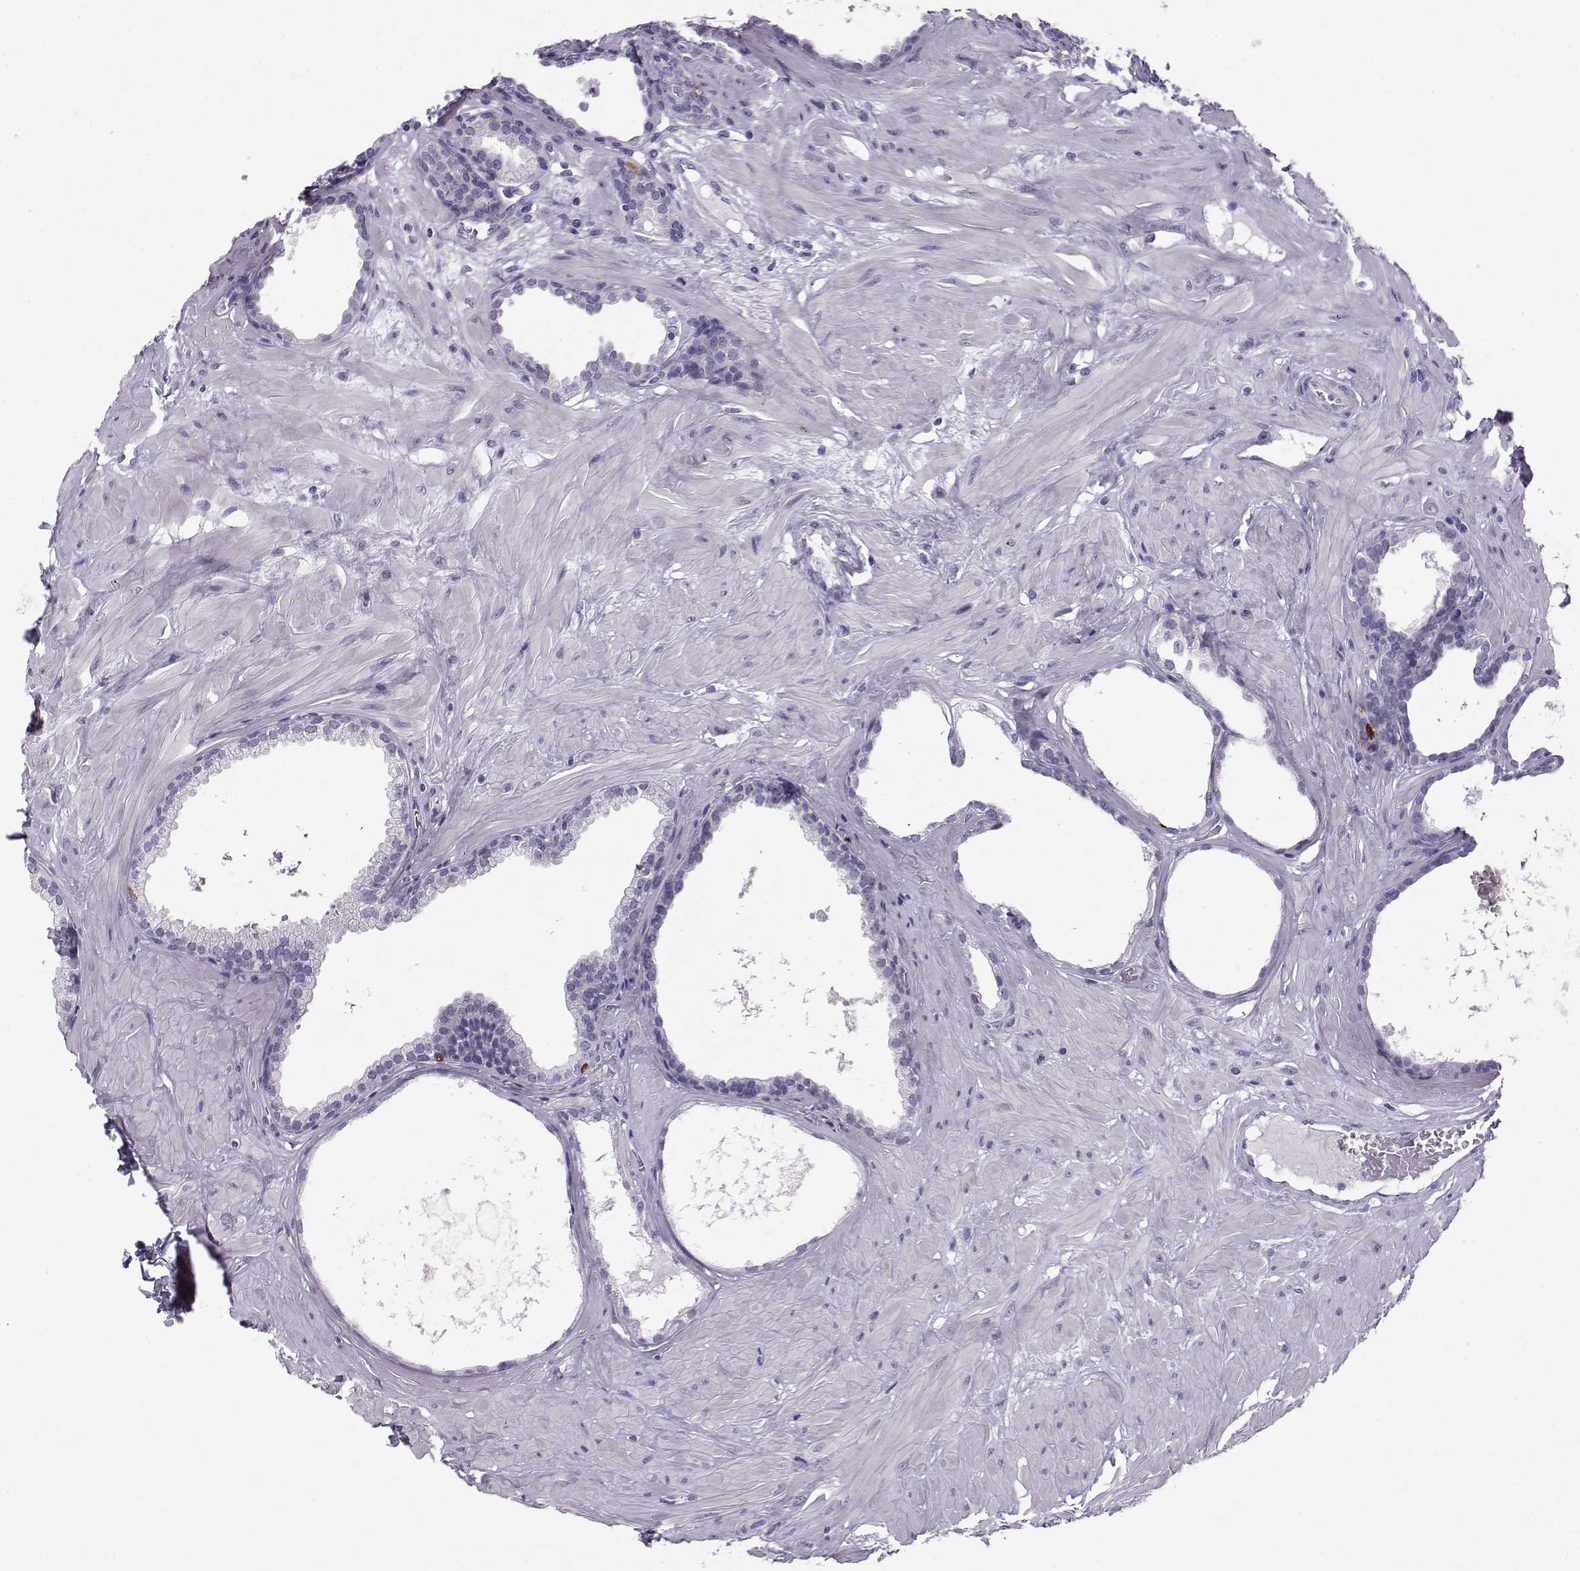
{"staining": {"intensity": "negative", "quantity": "none", "location": "none"}, "tissue": "prostate", "cell_type": "Glandular cells", "image_type": "normal", "snomed": [{"axis": "morphology", "description": "Normal tissue, NOS"}, {"axis": "topography", "description": "Prostate"}], "caption": "This is a histopathology image of IHC staining of normal prostate, which shows no staining in glandular cells.", "gene": "ZBTB8B", "patient": {"sex": "male", "age": 48}}